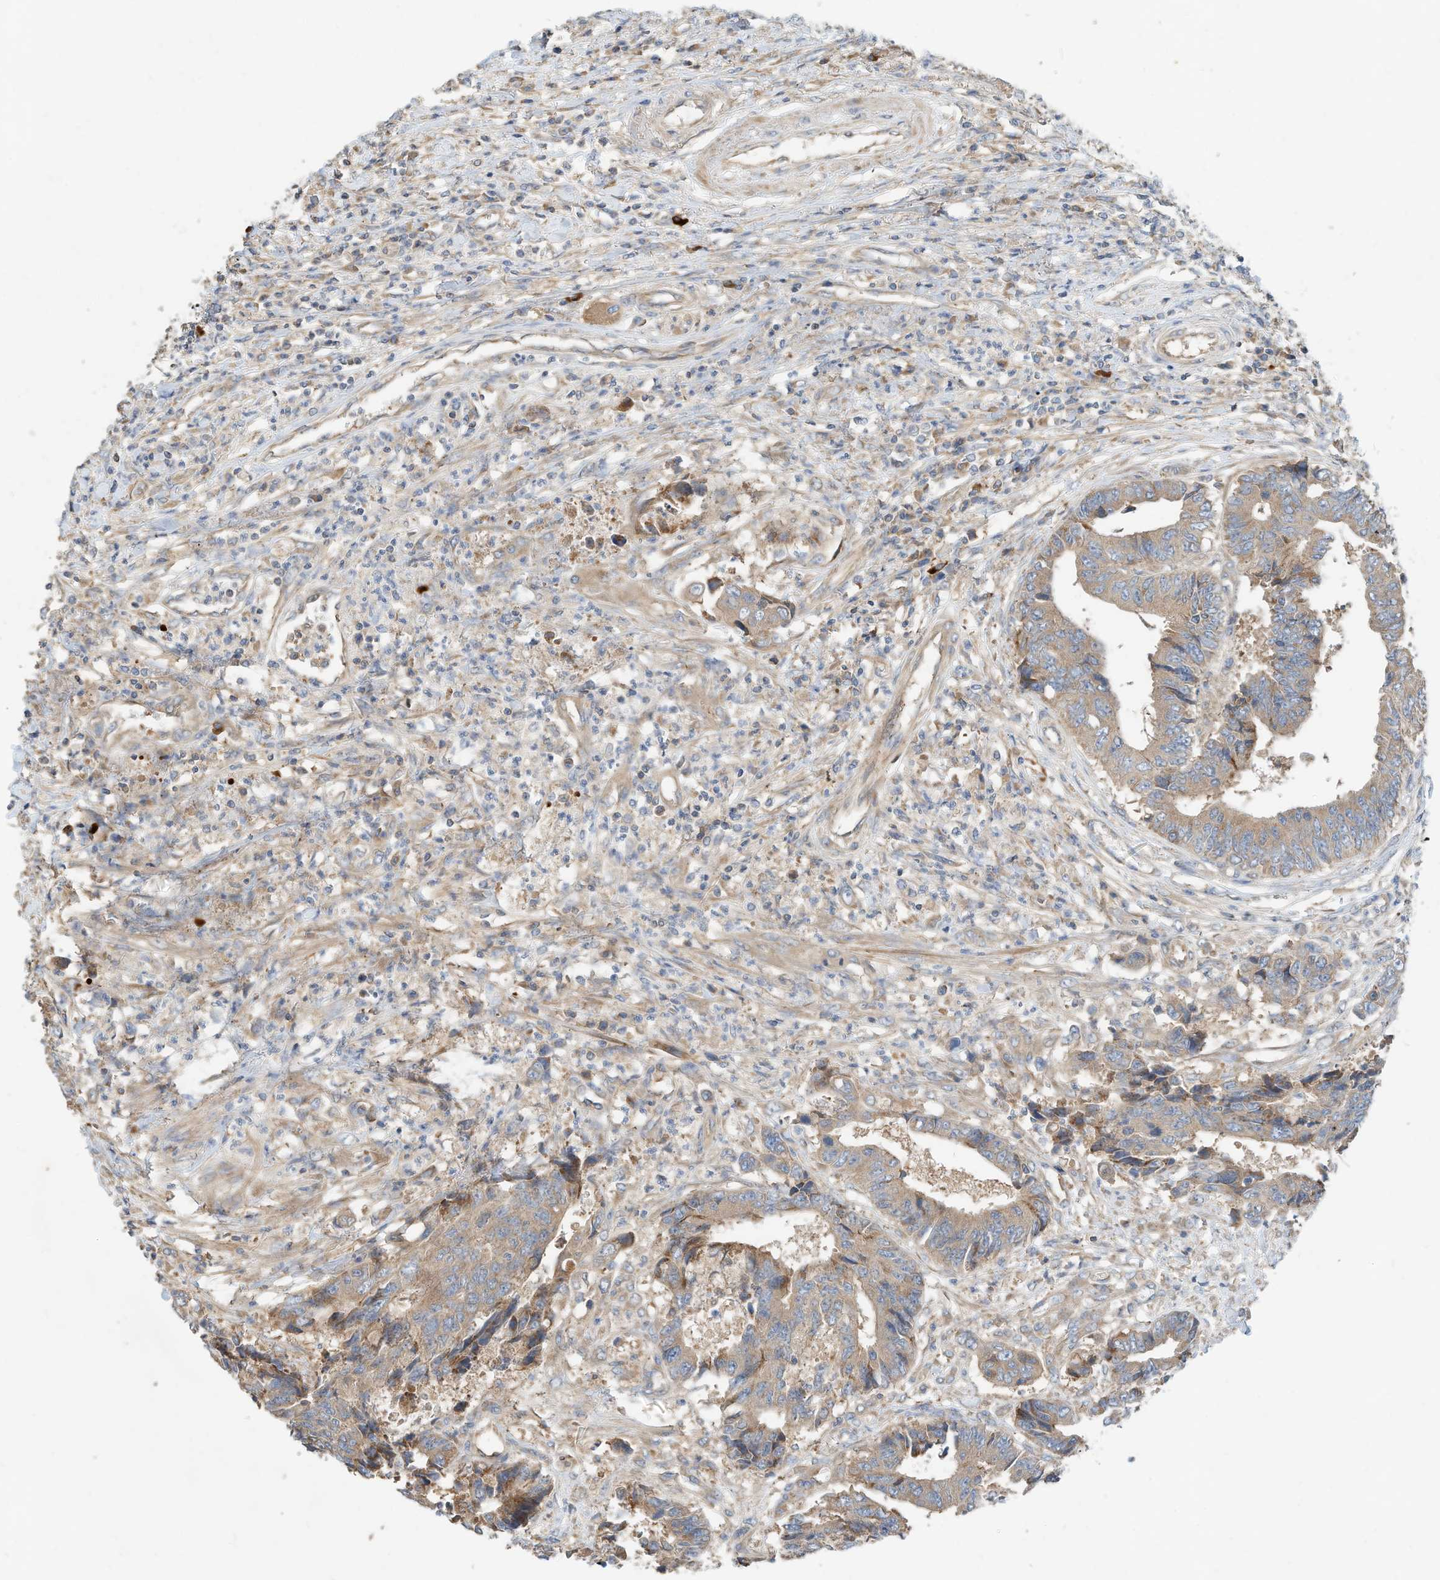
{"staining": {"intensity": "weak", "quantity": ">75%", "location": "cytoplasmic/membranous"}, "tissue": "colorectal cancer", "cell_type": "Tumor cells", "image_type": "cancer", "snomed": [{"axis": "morphology", "description": "Adenocarcinoma, NOS"}, {"axis": "topography", "description": "Rectum"}], "caption": "This histopathology image shows immunohistochemistry (IHC) staining of human adenocarcinoma (colorectal), with low weak cytoplasmic/membranous positivity in approximately >75% of tumor cells.", "gene": "CPAMD8", "patient": {"sex": "male", "age": 84}}